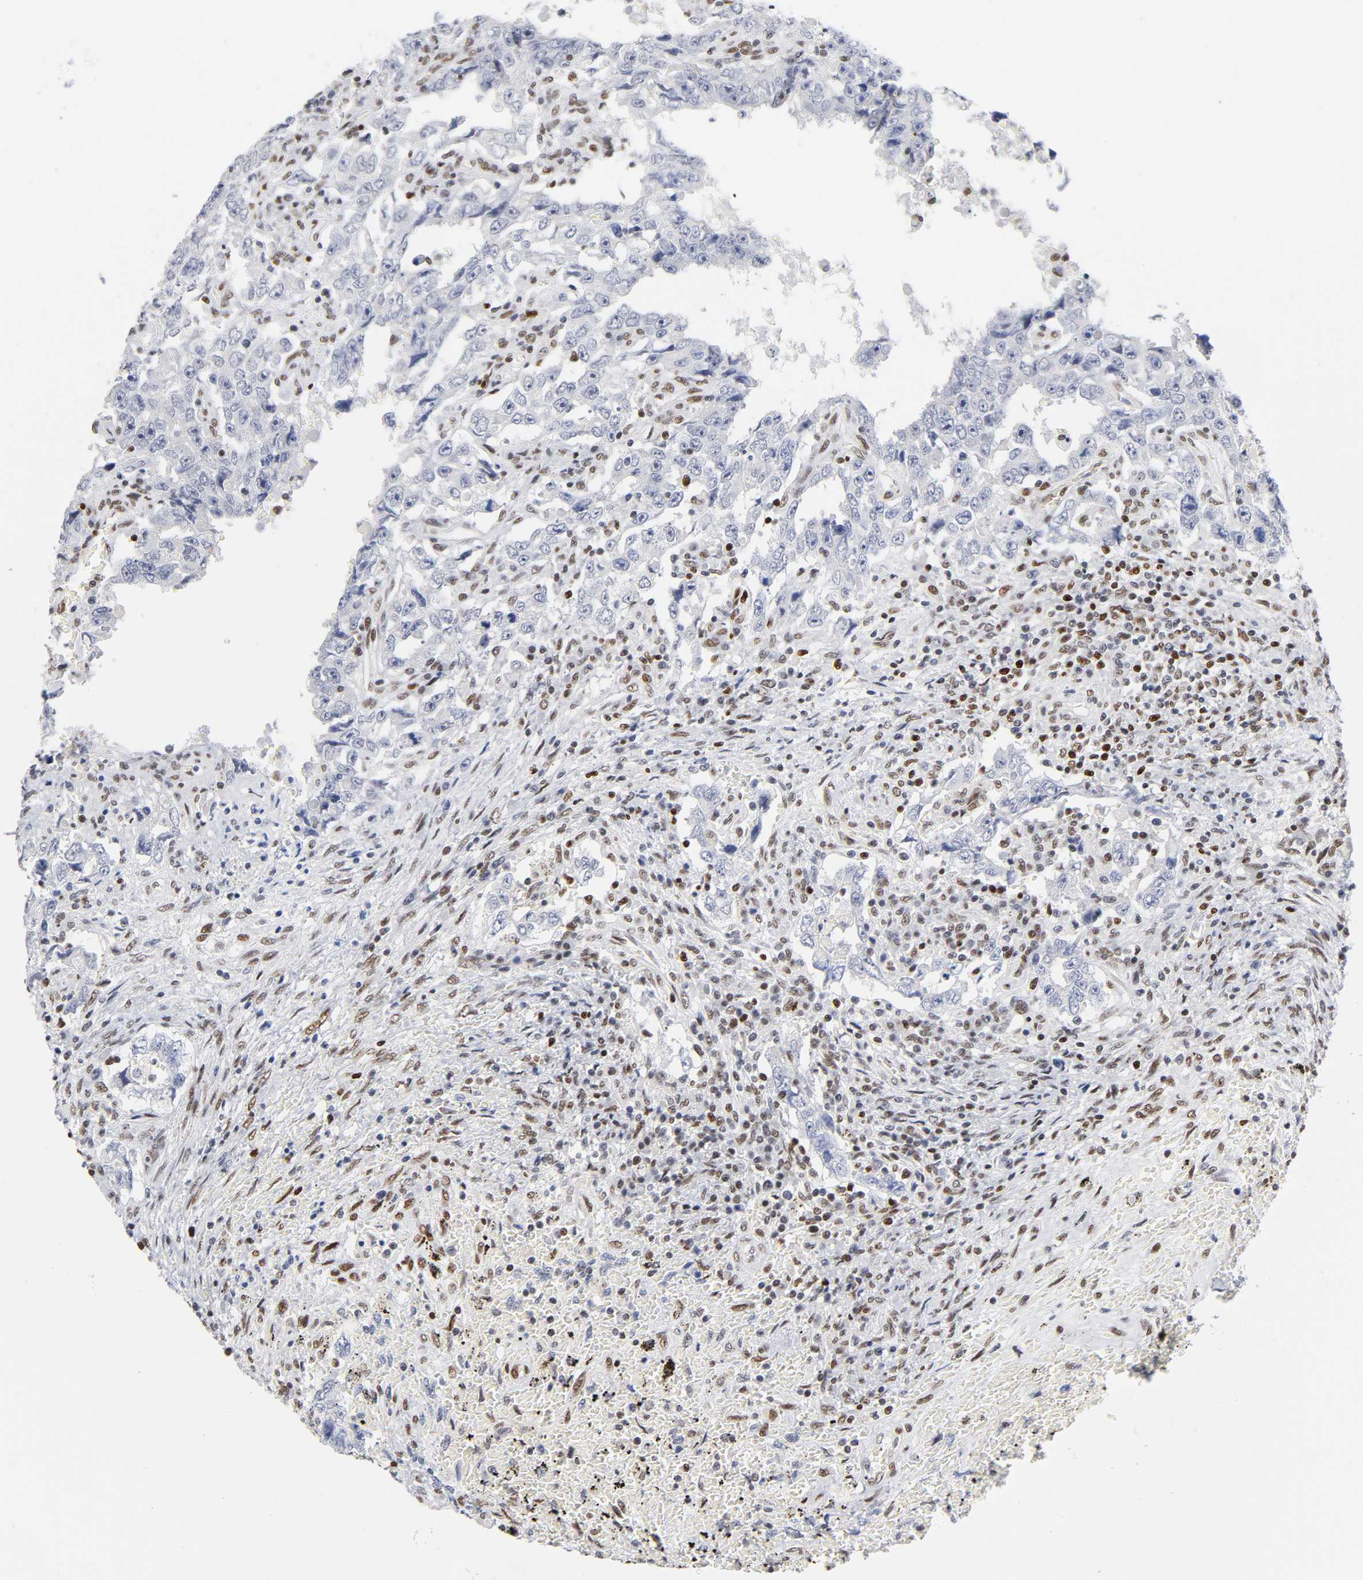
{"staining": {"intensity": "negative", "quantity": "none", "location": "none"}, "tissue": "testis cancer", "cell_type": "Tumor cells", "image_type": "cancer", "snomed": [{"axis": "morphology", "description": "Carcinoma, Embryonal, NOS"}, {"axis": "topography", "description": "Testis"}], "caption": "DAB (3,3'-diaminobenzidine) immunohistochemical staining of embryonal carcinoma (testis) displays no significant staining in tumor cells. The staining is performed using DAB brown chromogen with nuclei counter-stained in using hematoxylin.", "gene": "NR3C1", "patient": {"sex": "male", "age": 26}}